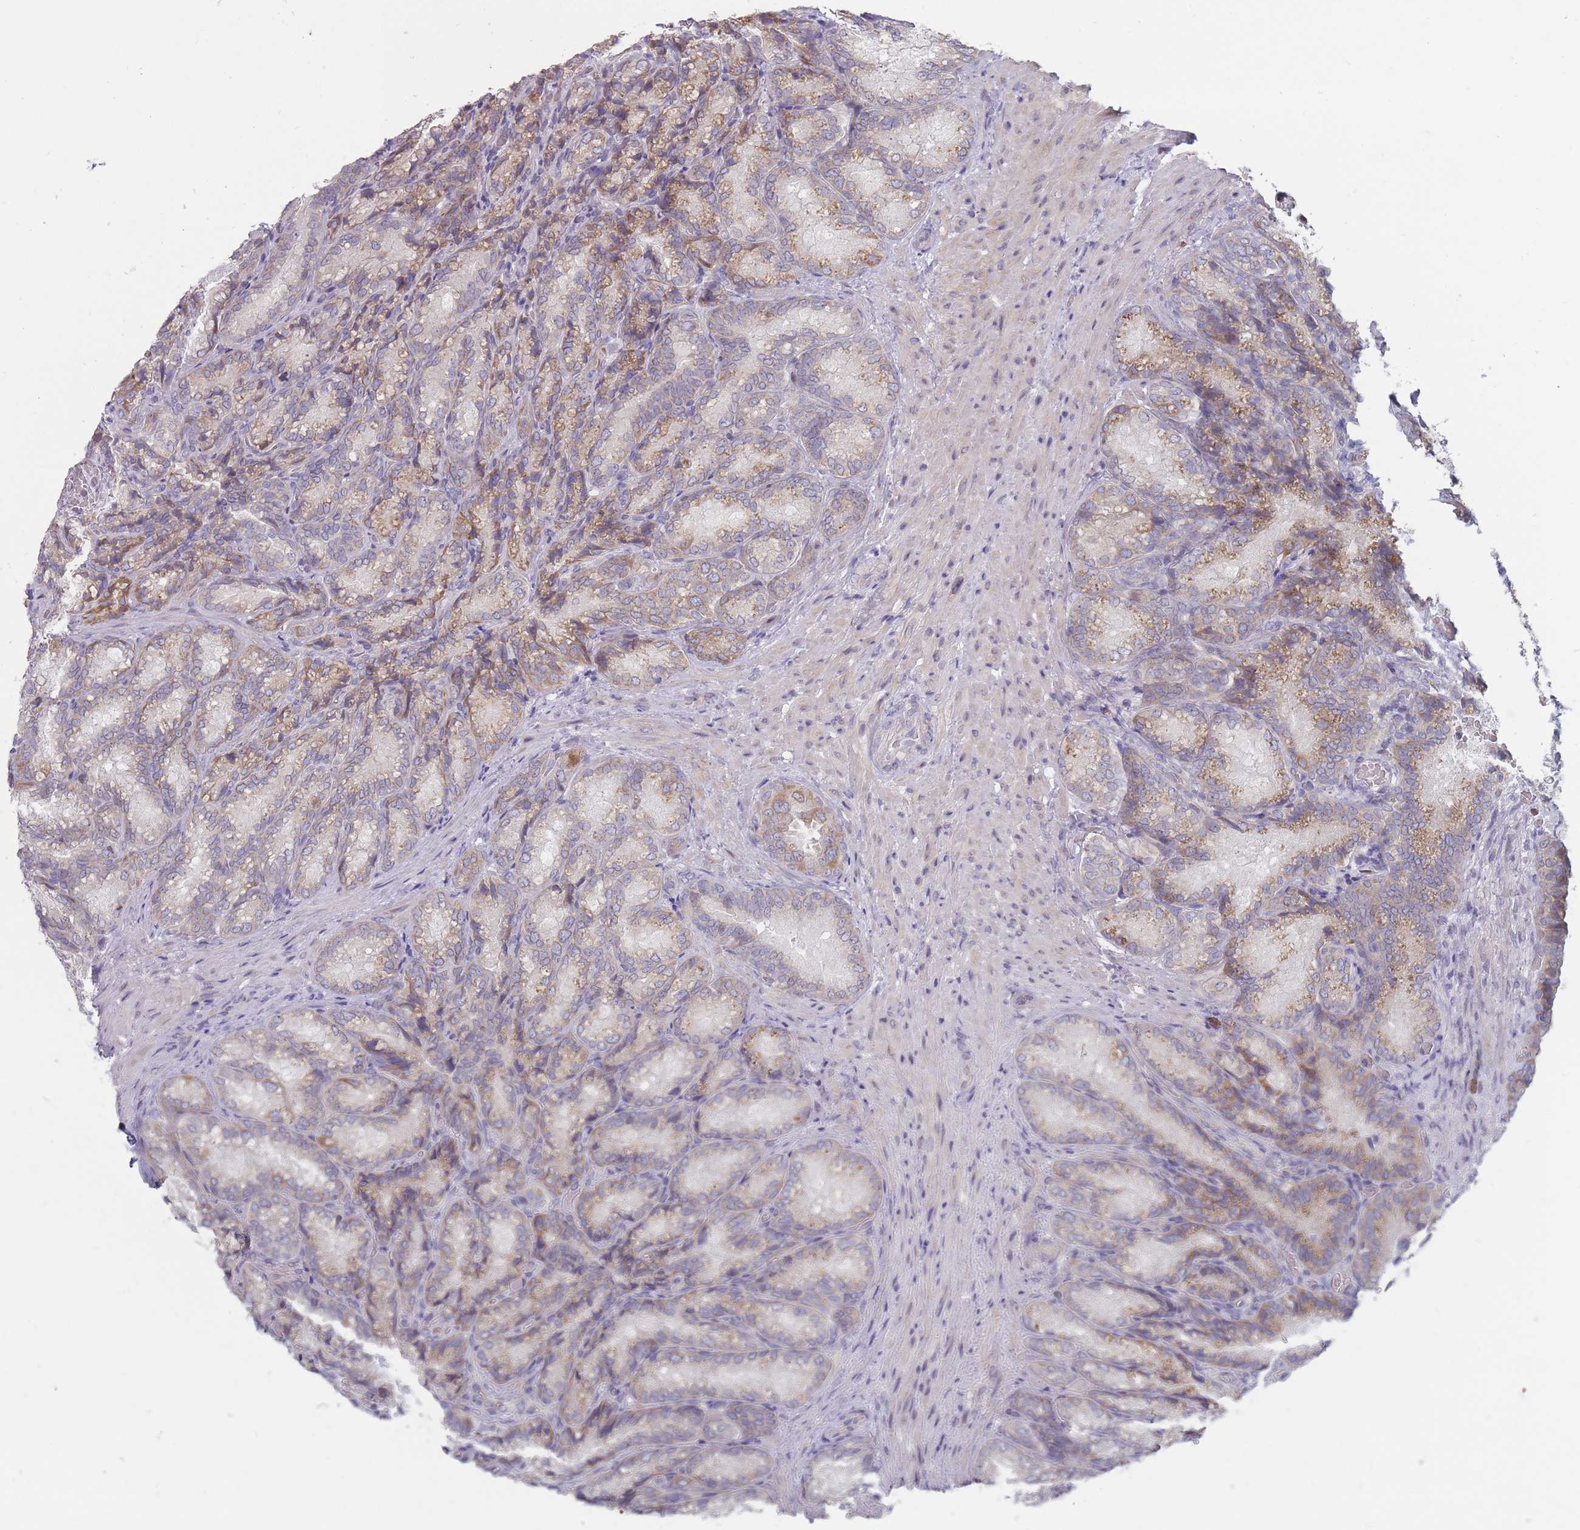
{"staining": {"intensity": "moderate", "quantity": "25%-75%", "location": "cytoplasmic/membranous"}, "tissue": "seminal vesicle", "cell_type": "Glandular cells", "image_type": "normal", "snomed": [{"axis": "morphology", "description": "Normal tissue, NOS"}, {"axis": "topography", "description": "Seminal veicle"}], "caption": "High-magnification brightfield microscopy of unremarkable seminal vesicle stained with DAB (3,3'-diaminobenzidine) (brown) and counterstained with hematoxylin (blue). glandular cells exhibit moderate cytoplasmic/membranous expression is seen in approximately25%-75% of cells. (Stains: DAB (3,3'-diaminobenzidine) in brown, nuclei in blue, Microscopy: brightfield microscopy at high magnification).", "gene": "PCDH12", "patient": {"sex": "male", "age": 58}}